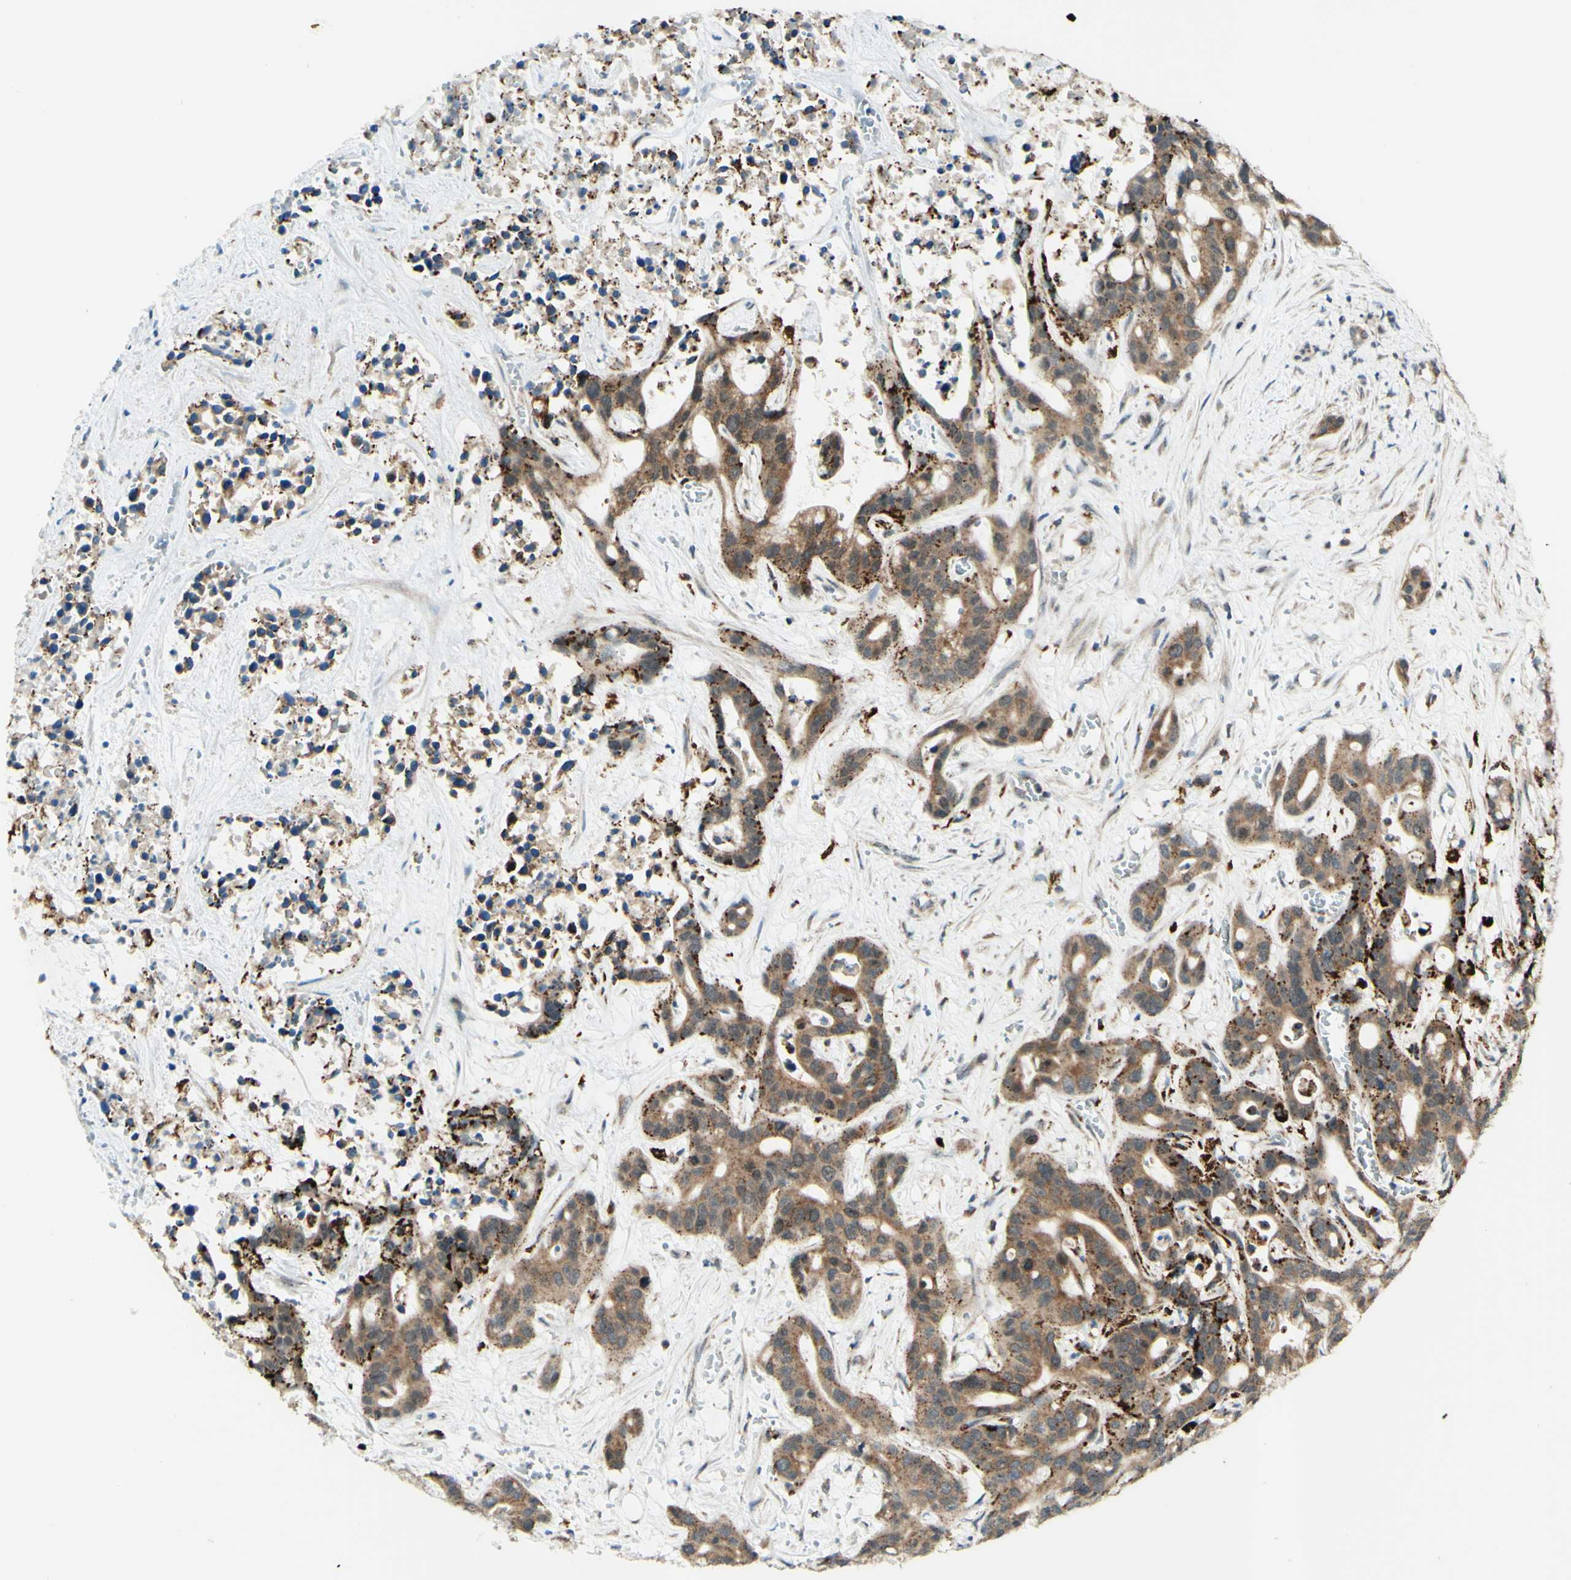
{"staining": {"intensity": "moderate", "quantity": ">75%", "location": "cytoplasmic/membranous"}, "tissue": "liver cancer", "cell_type": "Tumor cells", "image_type": "cancer", "snomed": [{"axis": "morphology", "description": "Cholangiocarcinoma"}, {"axis": "topography", "description": "Liver"}], "caption": "Immunohistochemical staining of cholangiocarcinoma (liver) exhibits moderate cytoplasmic/membranous protein expression in about >75% of tumor cells.", "gene": "DHRS3", "patient": {"sex": "female", "age": 65}}